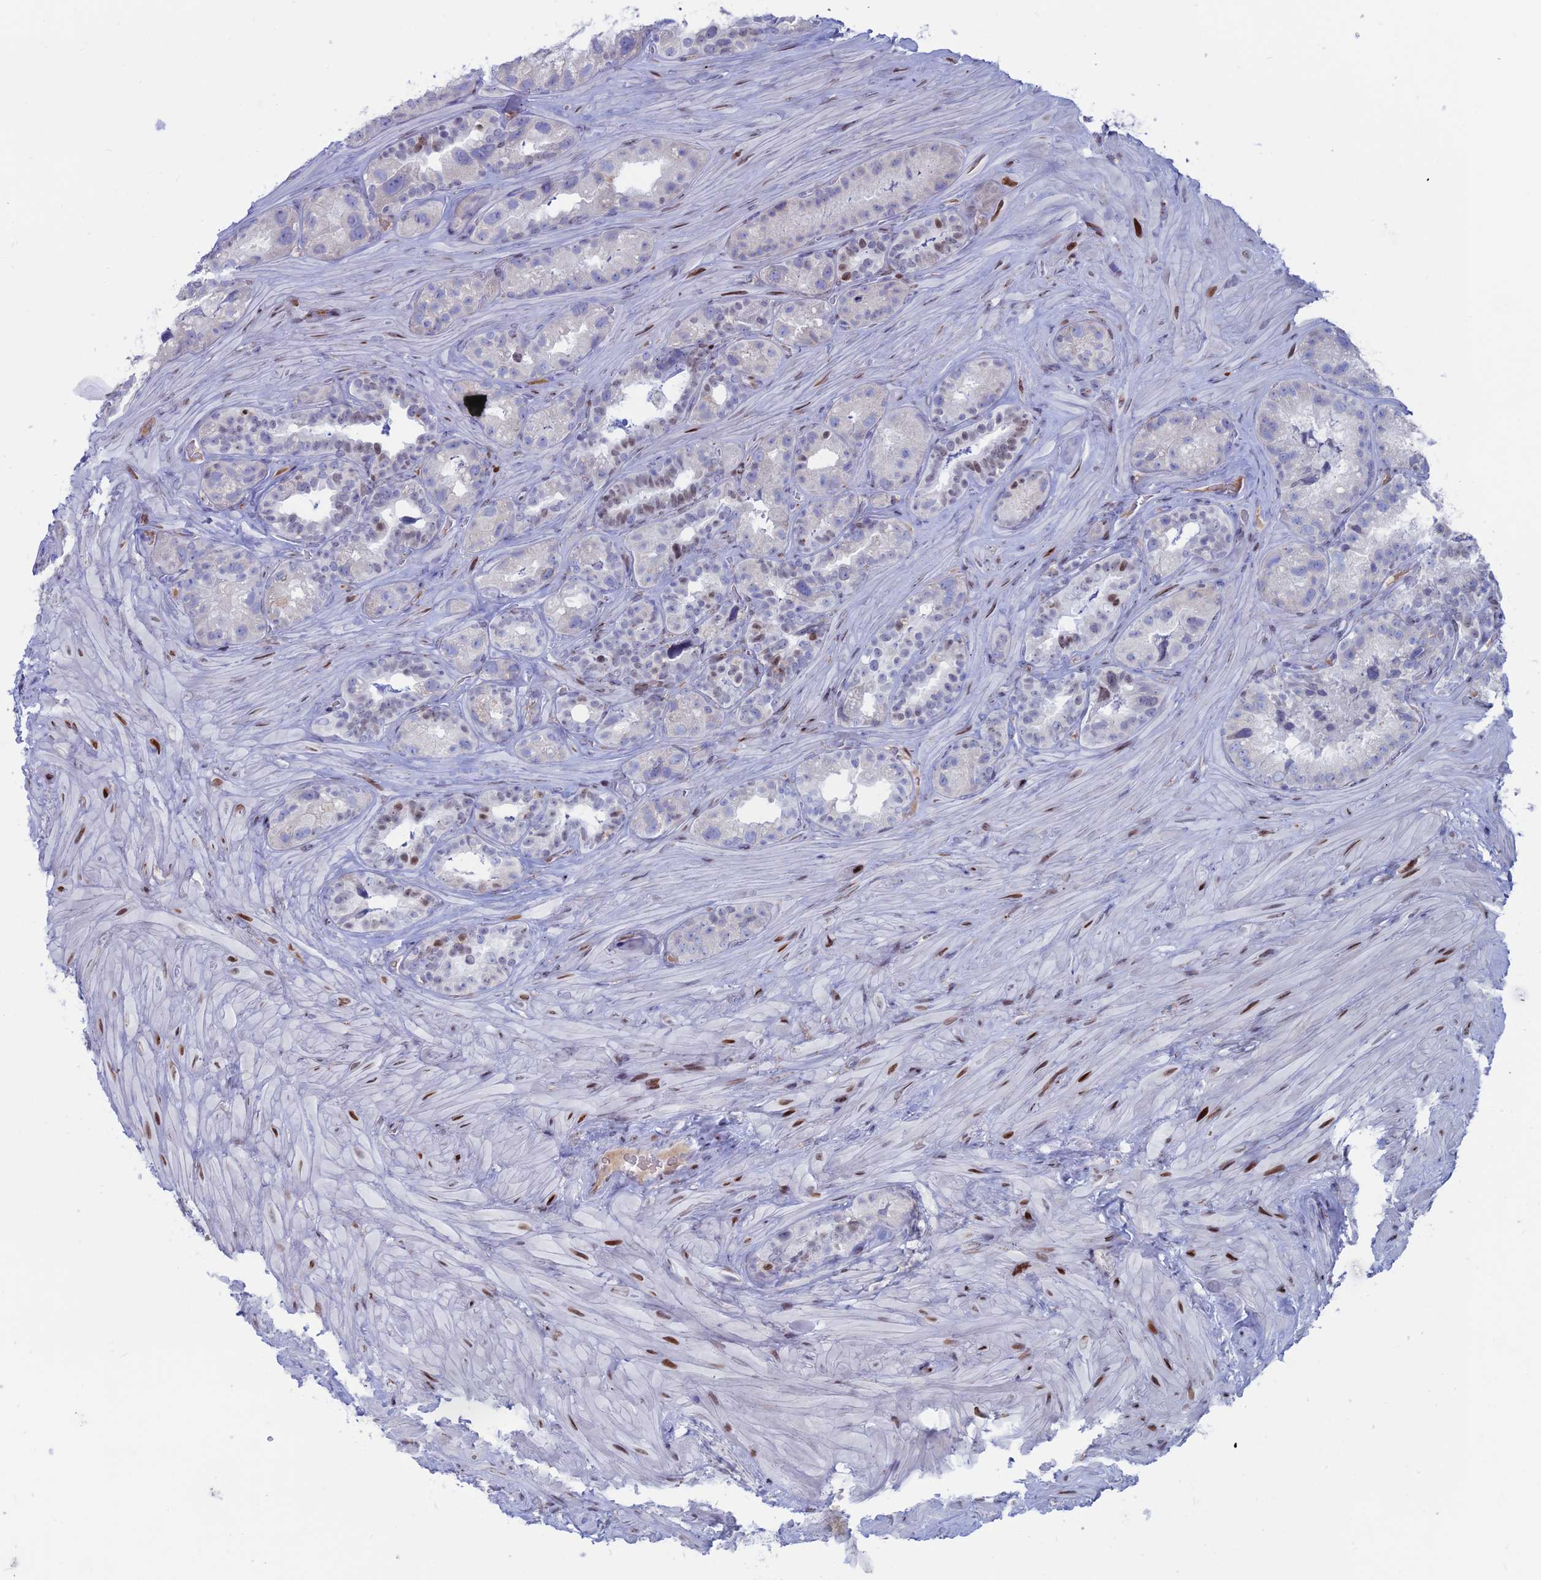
{"staining": {"intensity": "moderate", "quantity": "<25%", "location": "nuclear"}, "tissue": "seminal vesicle", "cell_type": "Glandular cells", "image_type": "normal", "snomed": [{"axis": "morphology", "description": "Normal tissue, NOS"}, {"axis": "topography", "description": "Seminal veicle"}, {"axis": "topography", "description": "Peripheral nerve tissue"}], "caption": "Brown immunohistochemical staining in normal seminal vesicle displays moderate nuclear staining in about <25% of glandular cells. The protein of interest is shown in brown color, while the nuclei are stained blue.", "gene": "CERS6", "patient": {"sex": "male", "age": 67}}